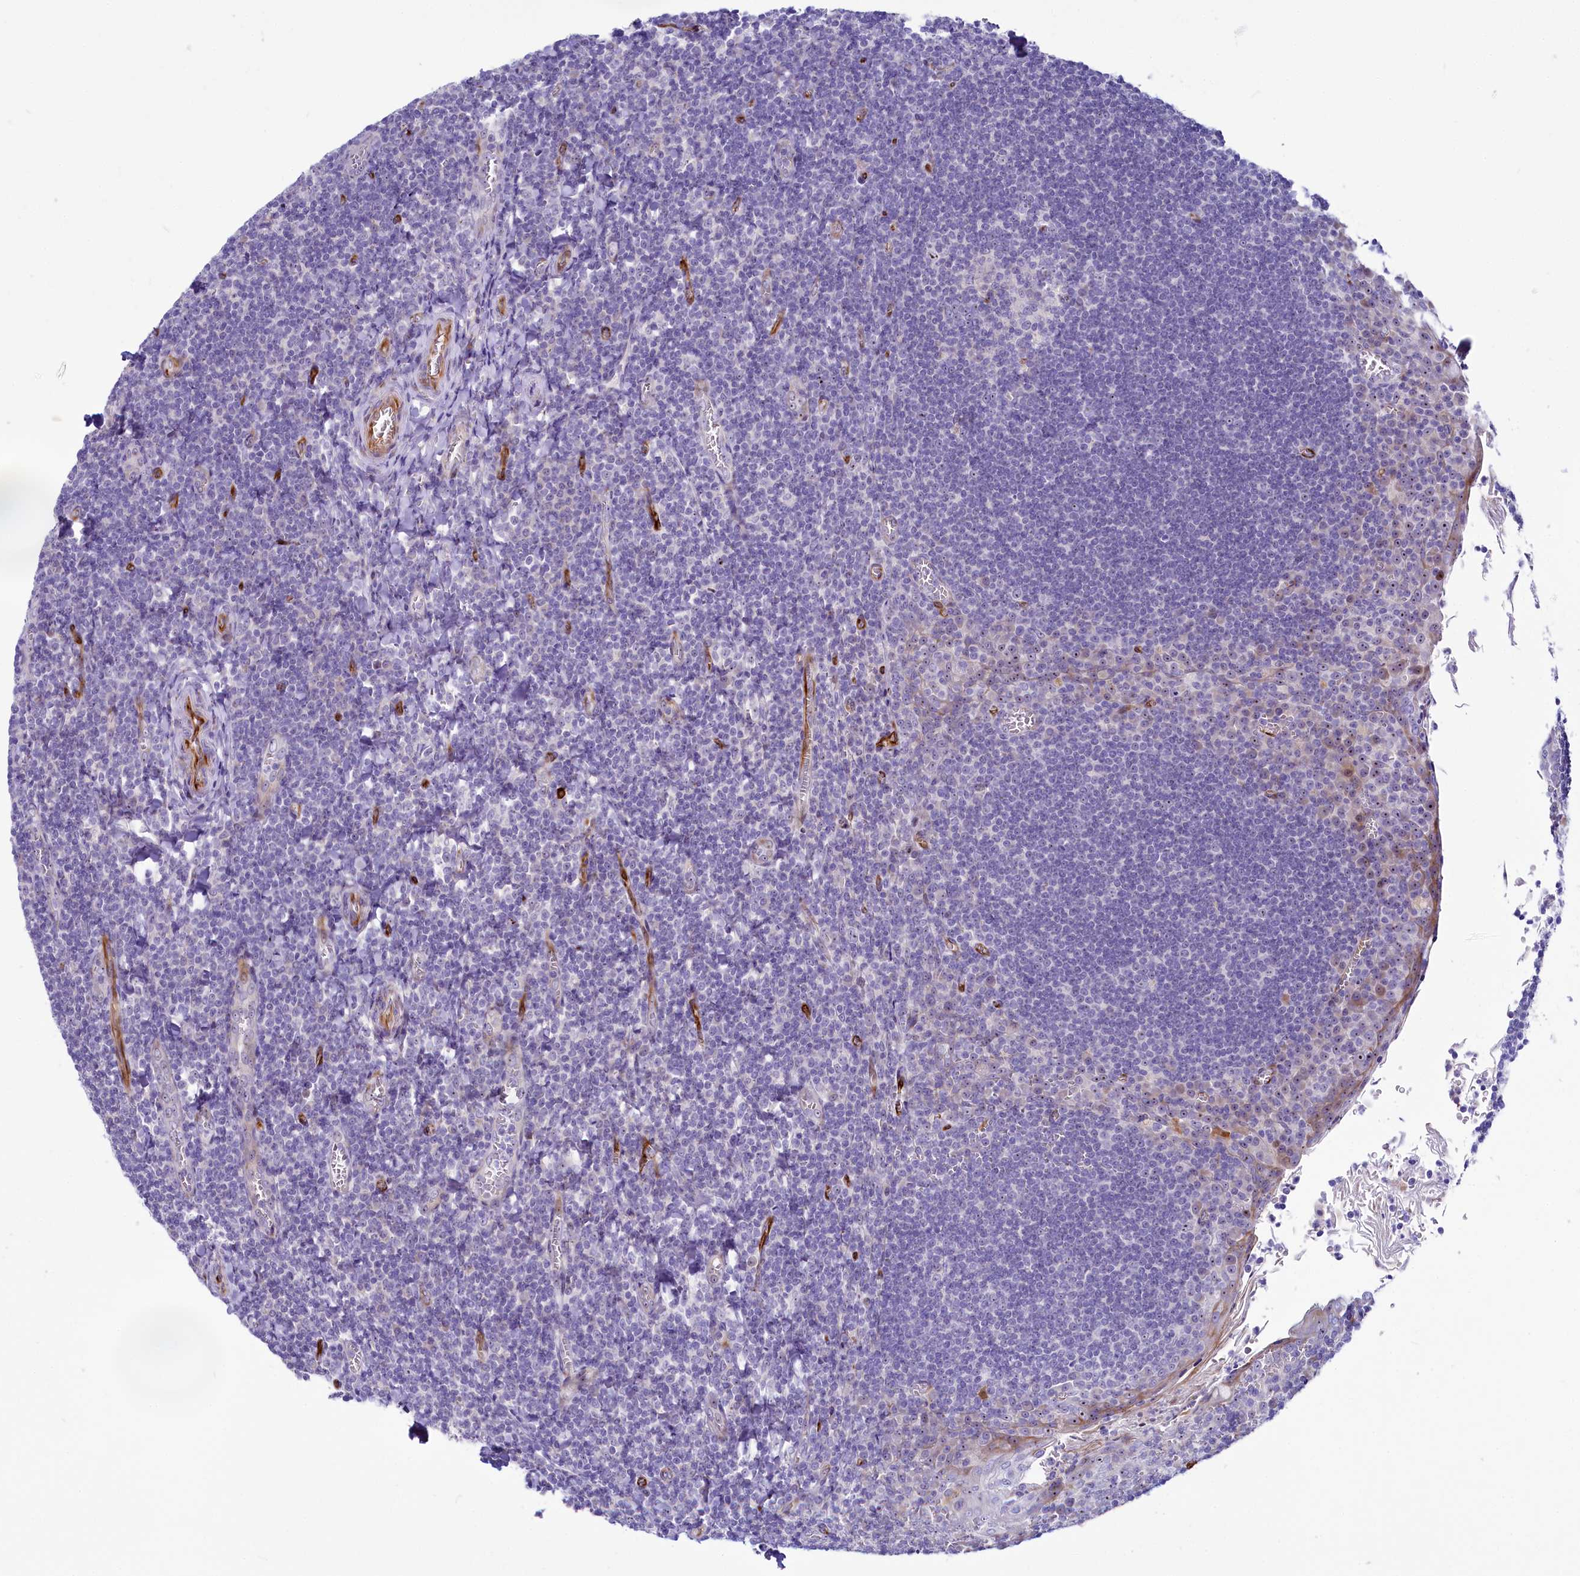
{"staining": {"intensity": "negative", "quantity": "none", "location": "none"}, "tissue": "tonsil", "cell_type": "Germinal center cells", "image_type": "normal", "snomed": [{"axis": "morphology", "description": "Normal tissue, NOS"}, {"axis": "topography", "description": "Tonsil"}], "caption": "Immunohistochemical staining of normal tonsil exhibits no significant staining in germinal center cells. The staining was performed using DAB to visualize the protein expression in brown, while the nuclei were stained in blue with hematoxylin (Magnification: 20x).", "gene": "SH3TC2", "patient": {"sex": "male", "age": 27}}